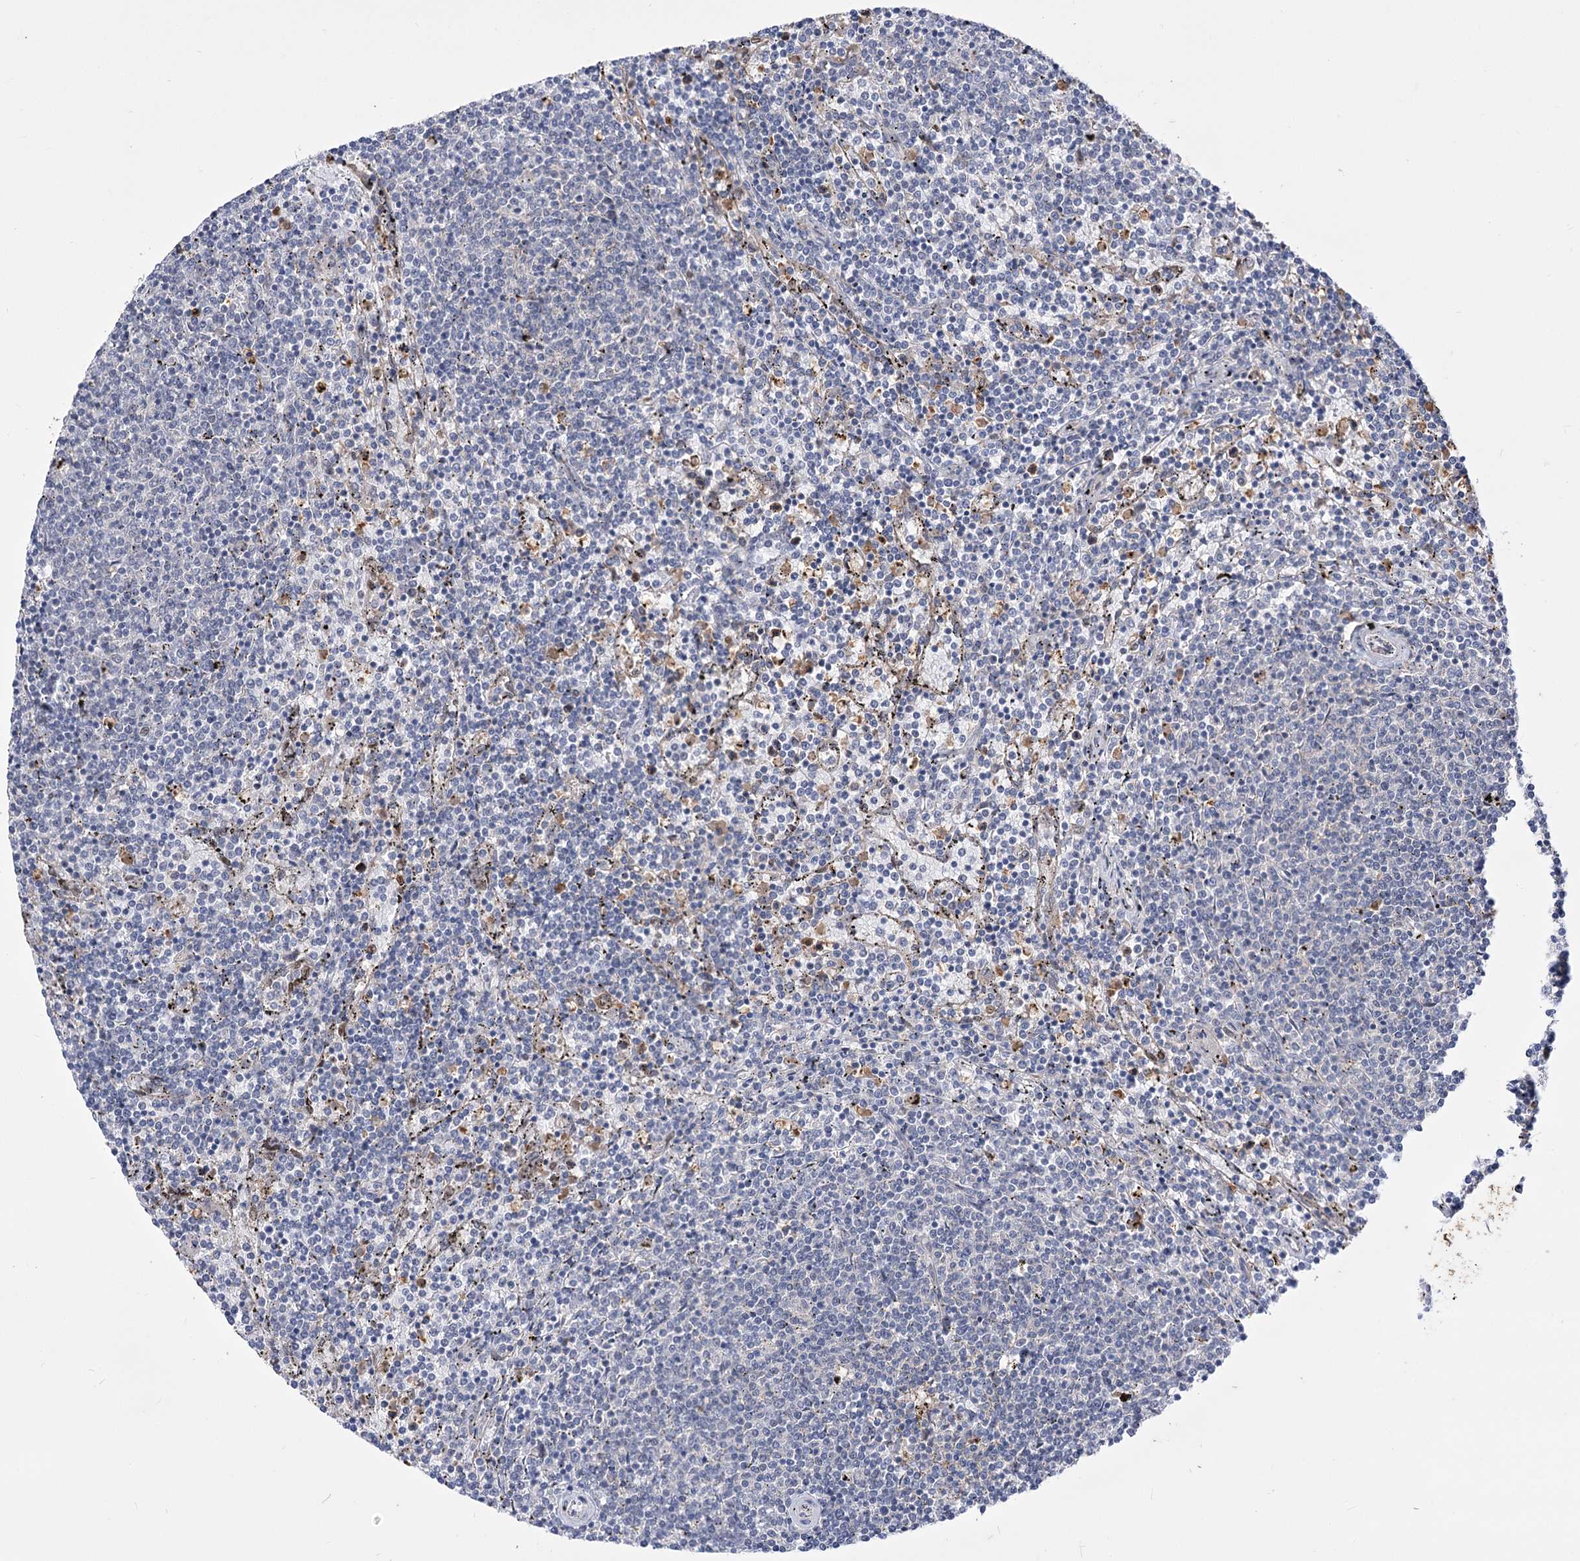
{"staining": {"intensity": "negative", "quantity": "none", "location": "none"}, "tissue": "lymphoma", "cell_type": "Tumor cells", "image_type": "cancer", "snomed": [{"axis": "morphology", "description": "Malignant lymphoma, non-Hodgkin's type, Low grade"}, {"axis": "topography", "description": "Spleen"}], "caption": "The micrograph displays no staining of tumor cells in lymphoma.", "gene": "SIAE", "patient": {"sex": "female", "age": 50}}